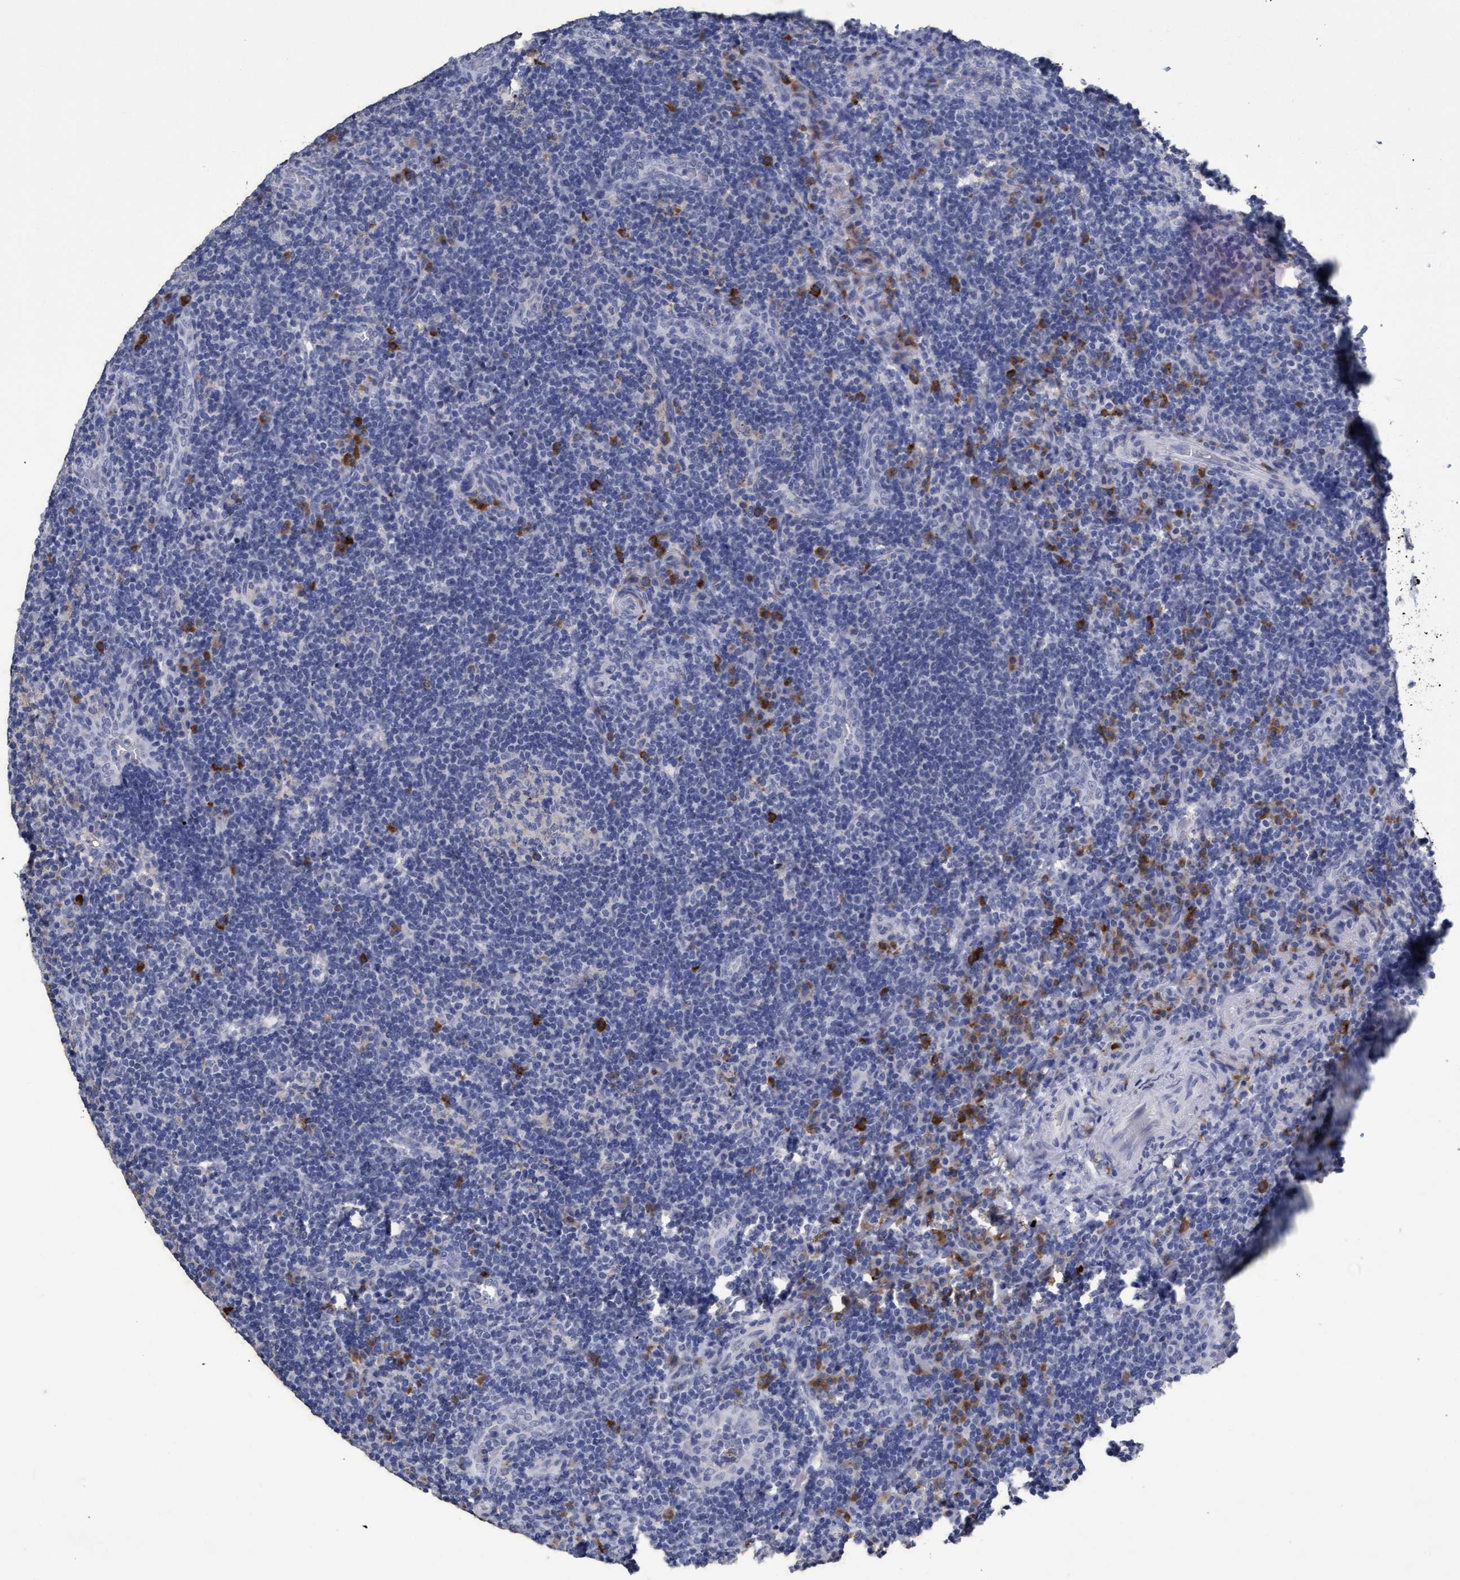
{"staining": {"intensity": "strong", "quantity": "<25%", "location": "cytoplasmic/membranous"}, "tissue": "lymphoma", "cell_type": "Tumor cells", "image_type": "cancer", "snomed": [{"axis": "morphology", "description": "Malignant lymphoma, non-Hodgkin's type, High grade"}, {"axis": "topography", "description": "Tonsil"}], "caption": "DAB (3,3'-diaminobenzidine) immunohistochemical staining of lymphoma exhibits strong cytoplasmic/membranous protein positivity in about <25% of tumor cells.", "gene": "GPR39", "patient": {"sex": "female", "age": 36}}